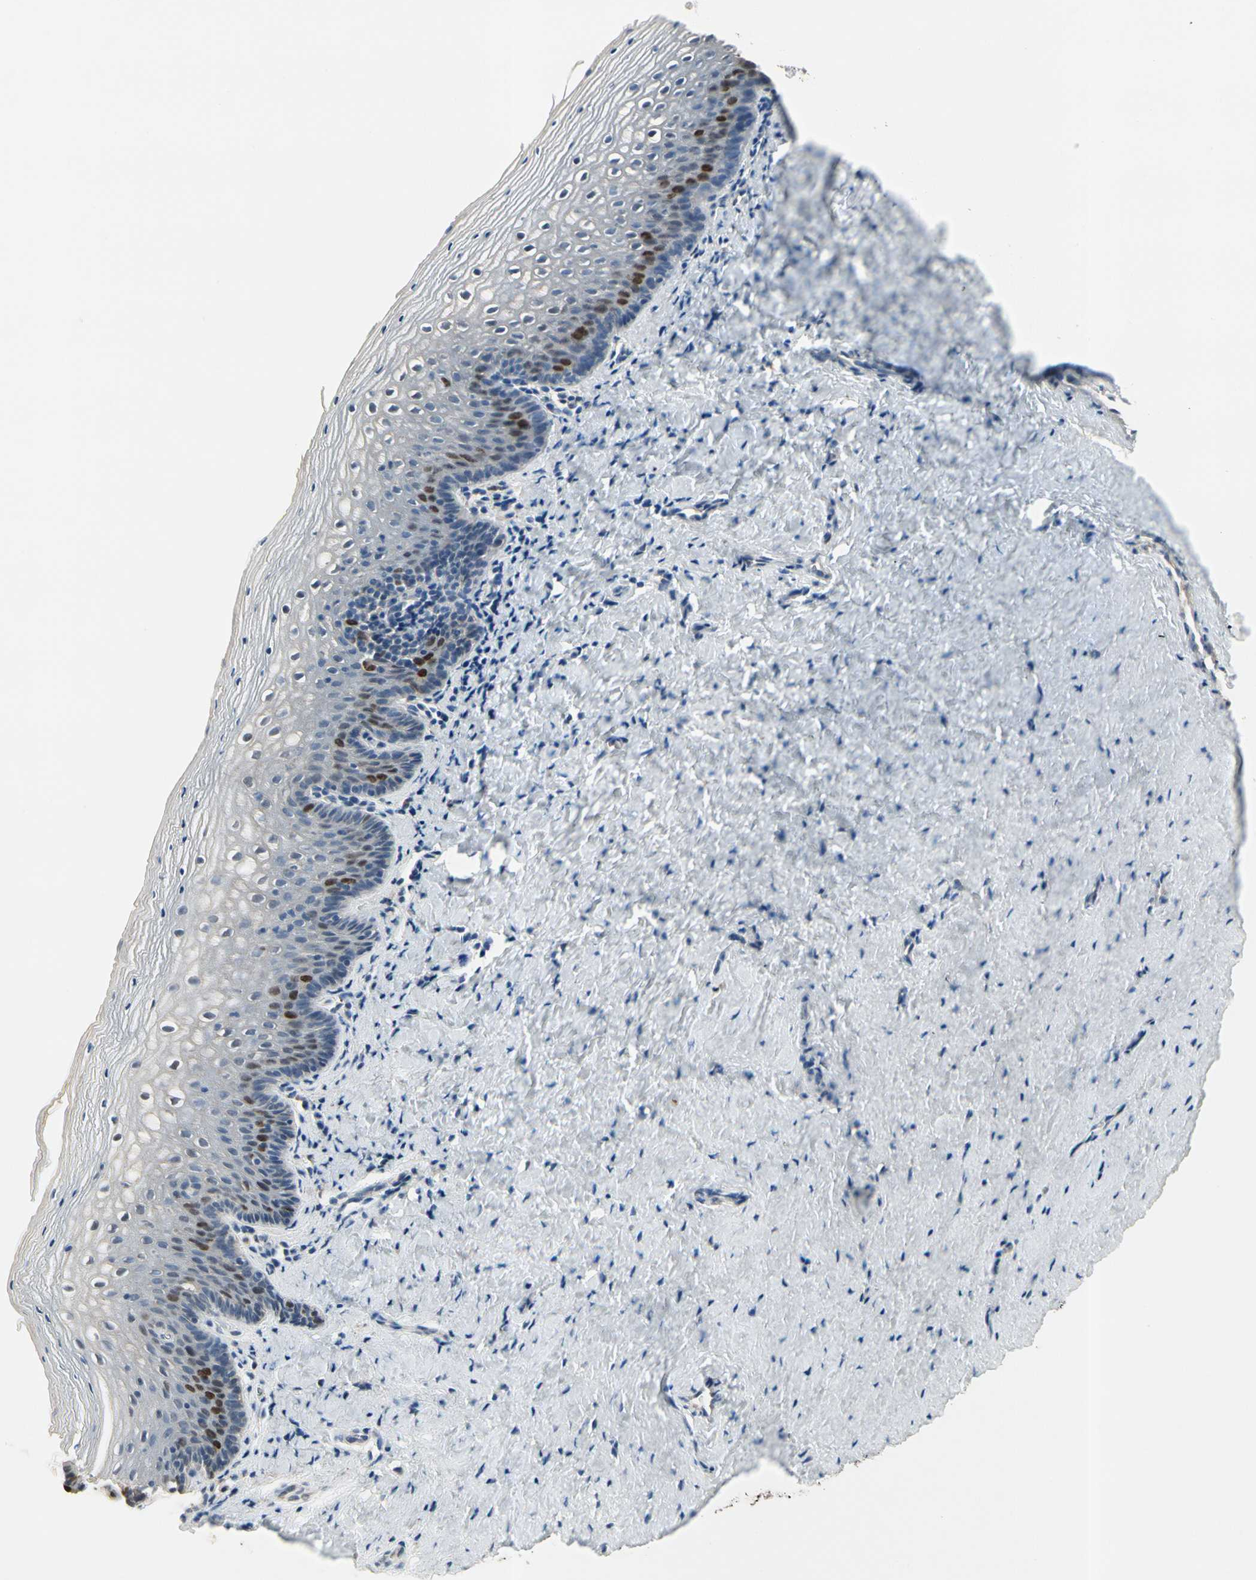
{"staining": {"intensity": "strong", "quantity": "<25%", "location": "nuclear"}, "tissue": "vagina", "cell_type": "Squamous epithelial cells", "image_type": "normal", "snomed": [{"axis": "morphology", "description": "Normal tissue, NOS"}, {"axis": "topography", "description": "Vagina"}], "caption": "The immunohistochemical stain shows strong nuclear expression in squamous epithelial cells of unremarkable vagina. The protein is stained brown, and the nuclei are stained in blue (DAB IHC with brightfield microscopy, high magnification).", "gene": "ZKSCAN3", "patient": {"sex": "female", "age": 46}}